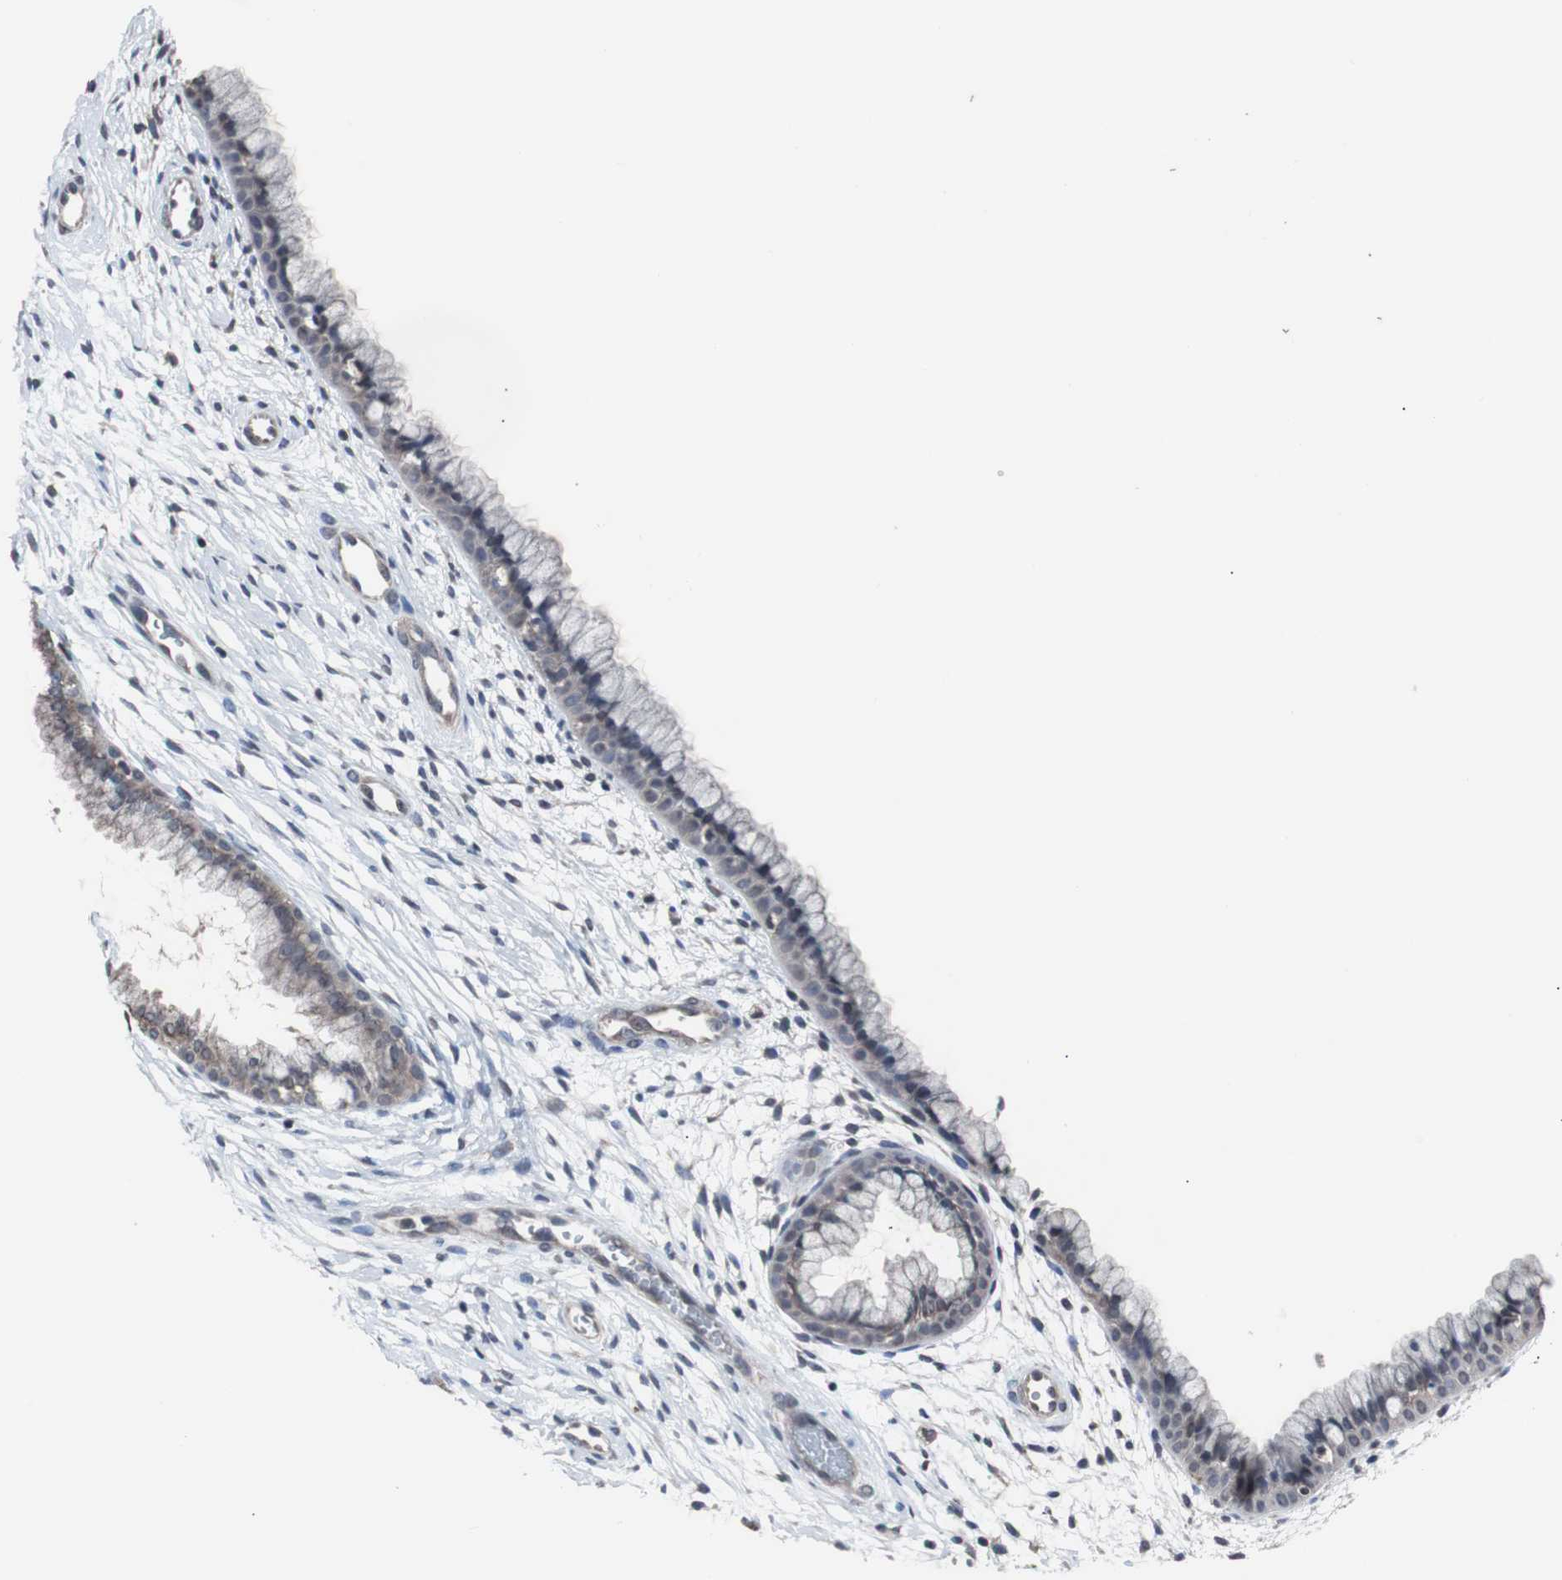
{"staining": {"intensity": "weak", "quantity": "25%-75%", "location": "cytoplasmic/membranous"}, "tissue": "cervix", "cell_type": "Glandular cells", "image_type": "normal", "snomed": [{"axis": "morphology", "description": "Normal tissue, NOS"}, {"axis": "topography", "description": "Cervix"}], "caption": "Glandular cells demonstrate weak cytoplasmic/membranous staining in approximately 25%-75% of cells in unremarkable cervix.", "gene": "MED27", "patient": {"sex": "female", "age": 39}}